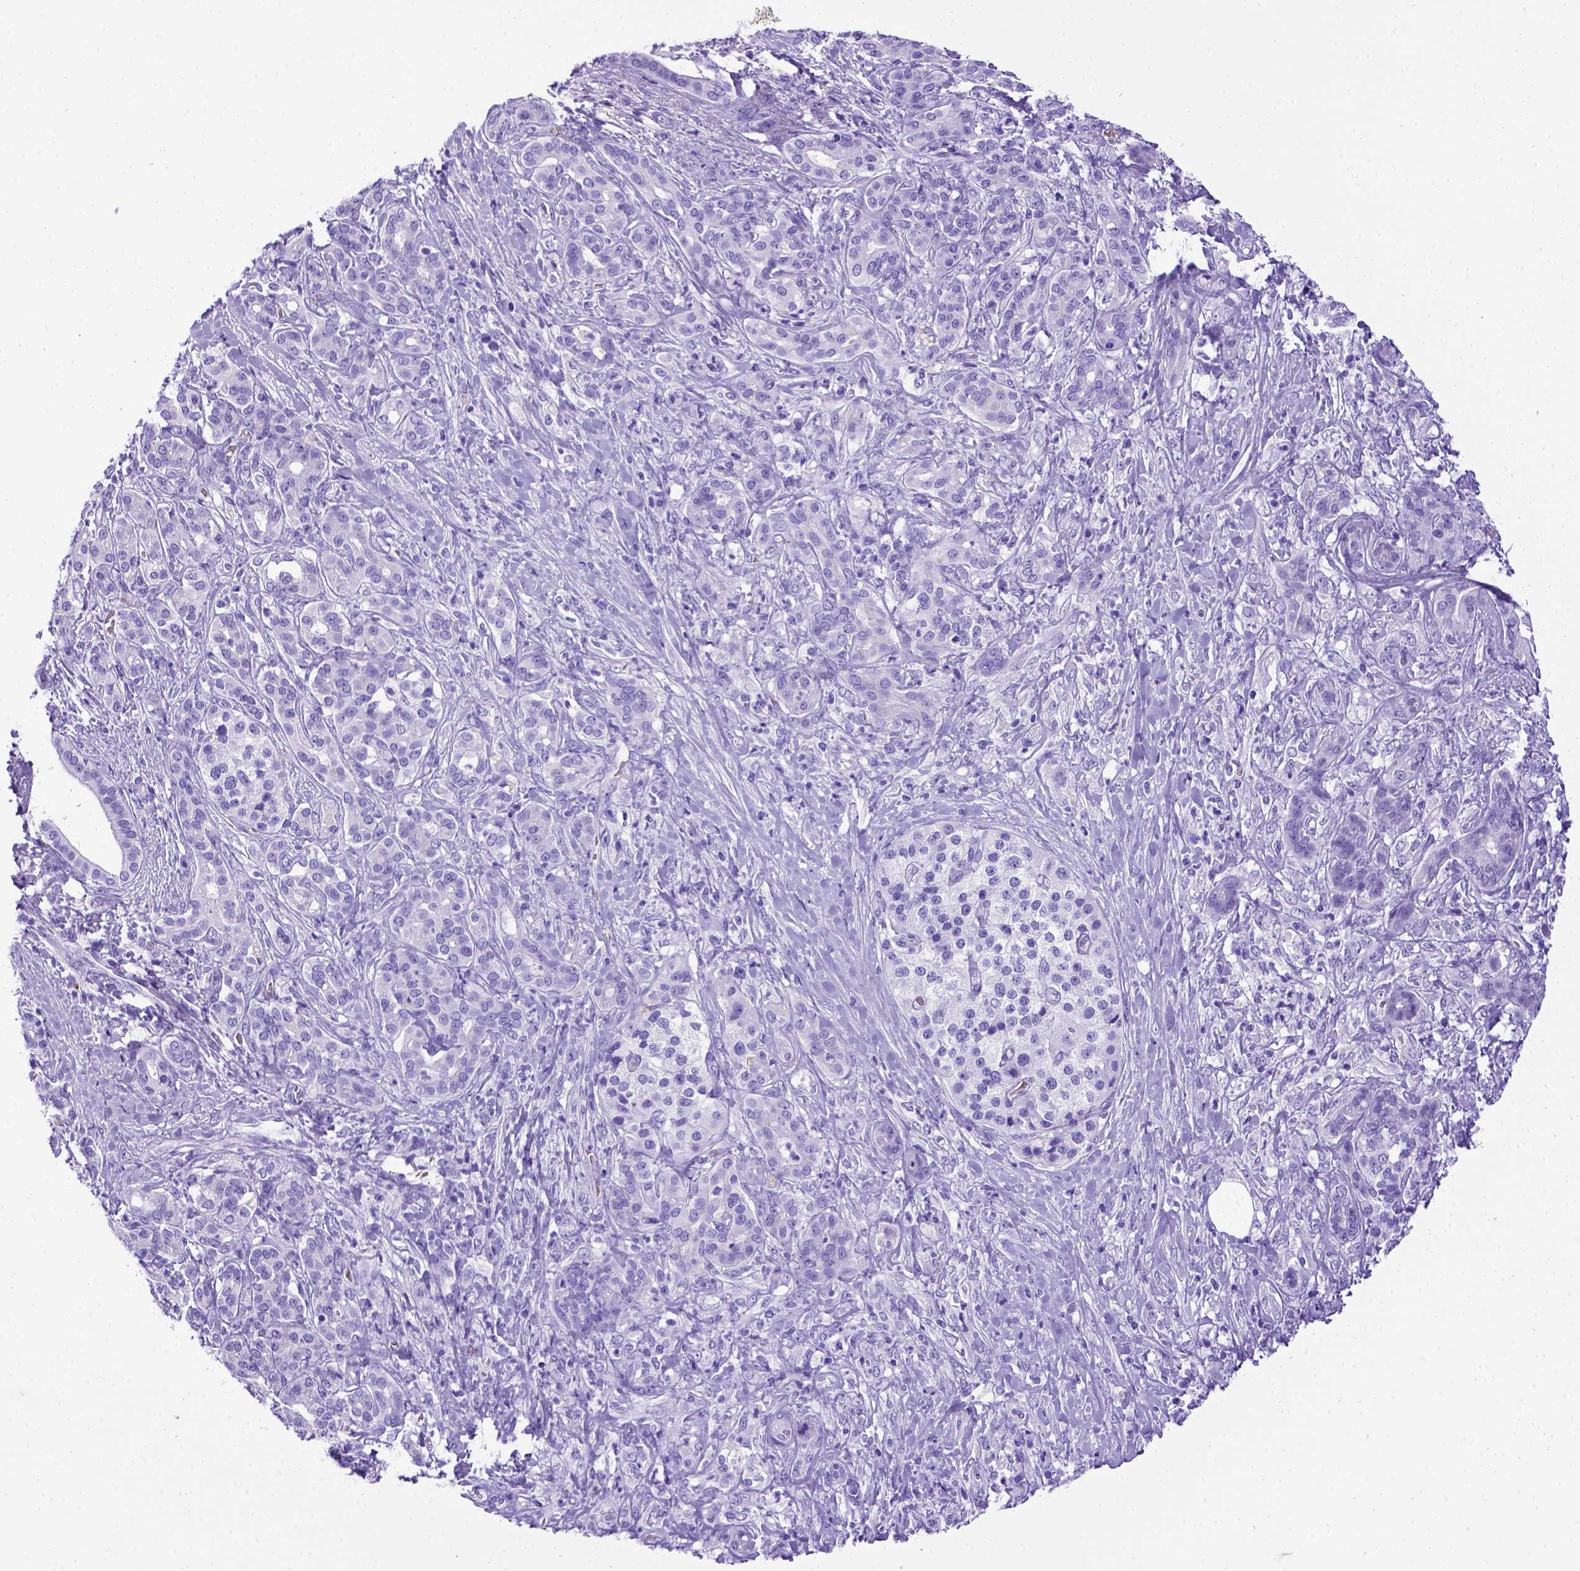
{"staining": {"intensity": "negative", "quantity": "none", "location": "none"}, "tissue": "pancreatic cancer", "cell_type": "Tumor cells", "image_type": "cancer", "snomed": [{"axis": "morphology", "description": "Normal tissue, NOS"}, {"axis": "morphology", "description": "Inflammation, NOS"}, {"axis": "morphology", "description": "Adenocarcinoma, NOS"}, {"axis": "topography", "description": "Pancreas"}], "caption": "IHC histopathology image of adenocarcinoma (pancreatic) stained for a protein (brown), which exhibits no staining in tumor cells.", "gene": "MEOX2", "patient": {"sex": "male", "age": 57}}